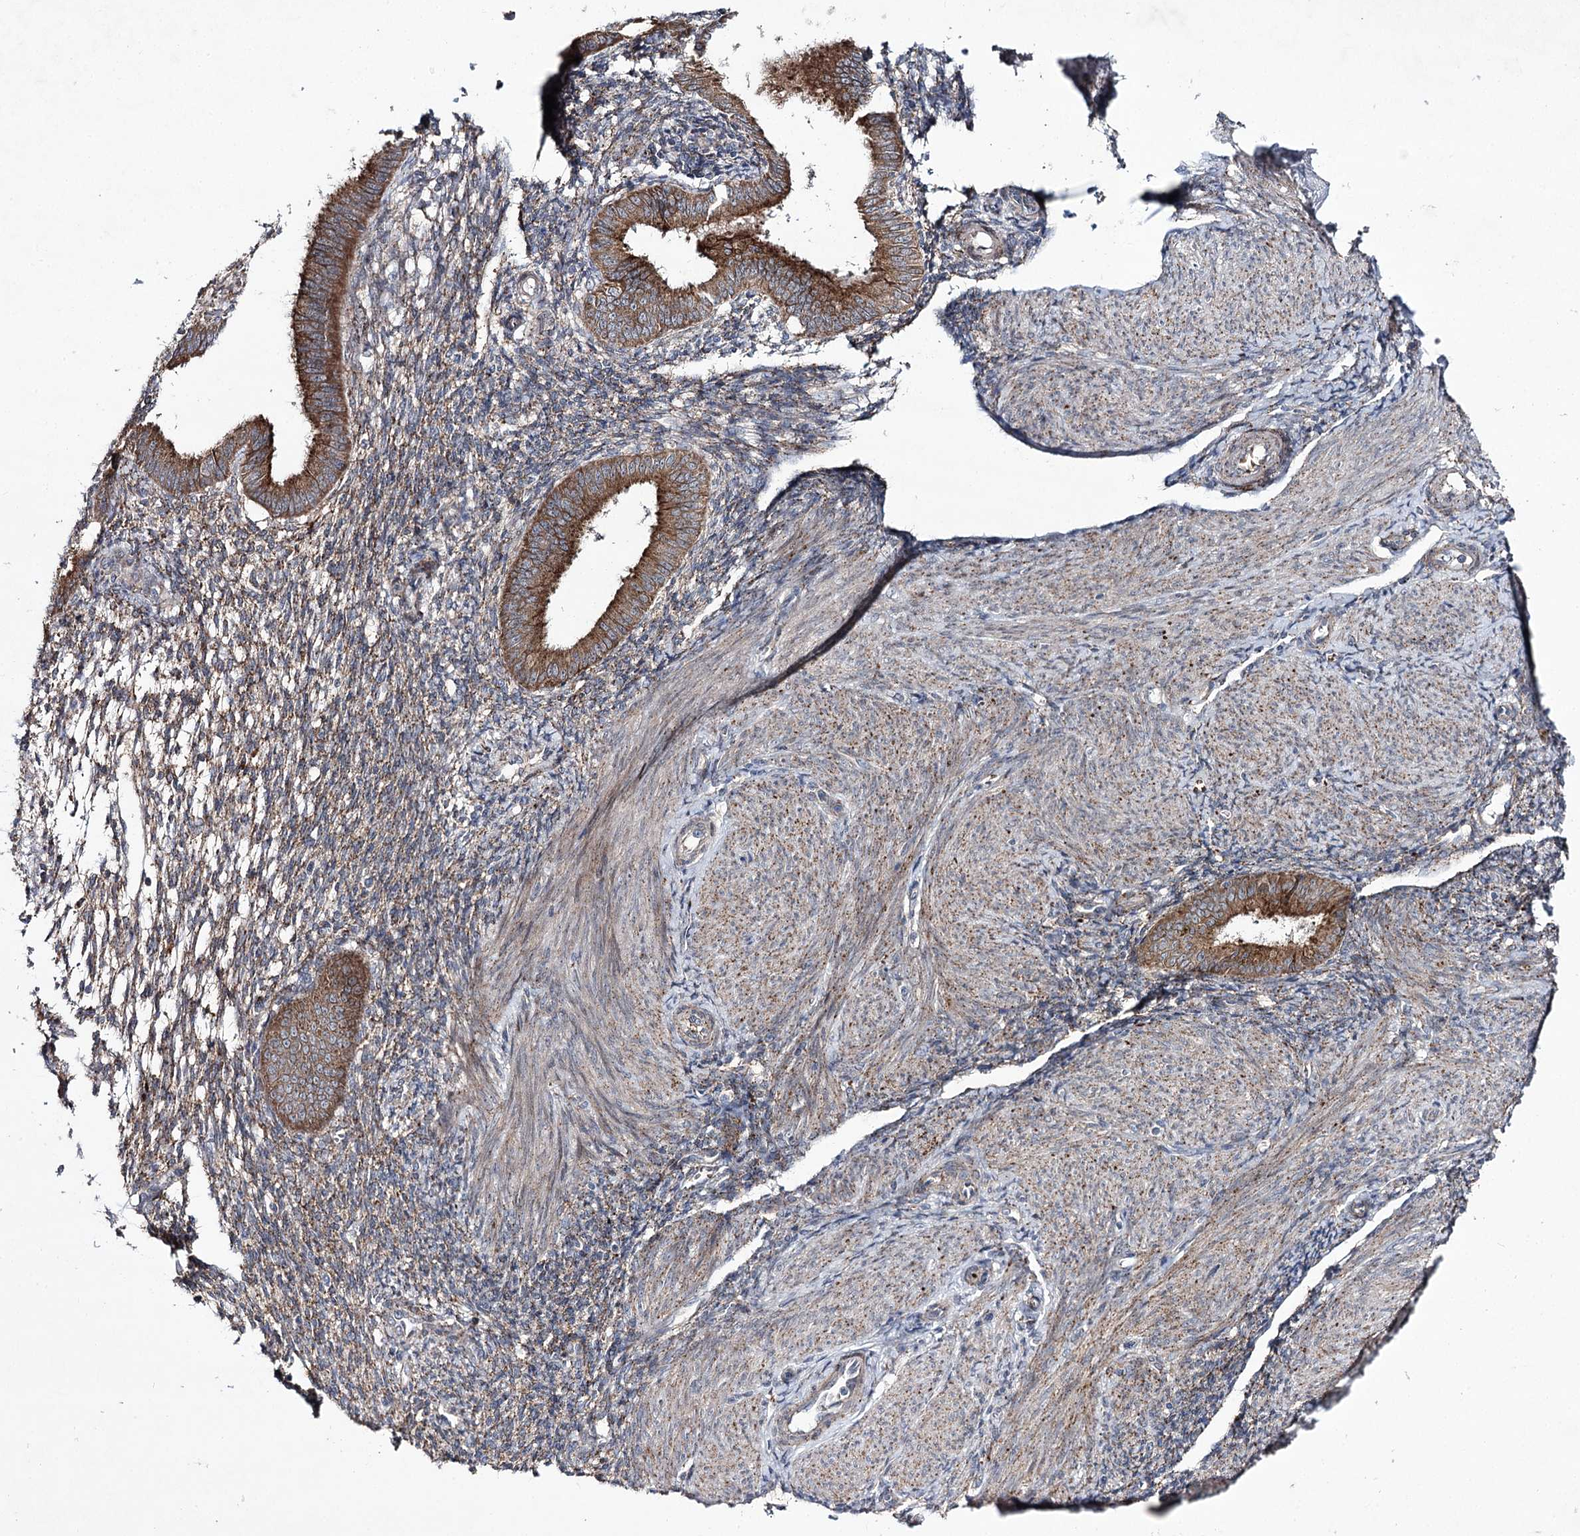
{"staining": {"intensity": "moderate", "quantity": "25%-75%", "location": "cytoplasmic/membranous"}, "tissue": "endometrium", "cell_type": "Cells in endometrial stroma", "image_type": "normal", "snomed": [{"axis": "morphology", "description": "Normal tissue, NOS"}, {"axis": "topography", "description": "Uterus"}, {"axis": "topography", "description": "Endometrium"}], "caption": "Endometrium stained with immunohistochemistry demonstrates moderate cytoplasmic/membranous positivity in about 25%-75% of cells in endometrial stroma. (DAB (3,3'-diaminobenzidine) = brown stain, brightfield microscopy at high magnification).", "gene": "ALG9", "patient": {"sex": "female", "age": 48}}